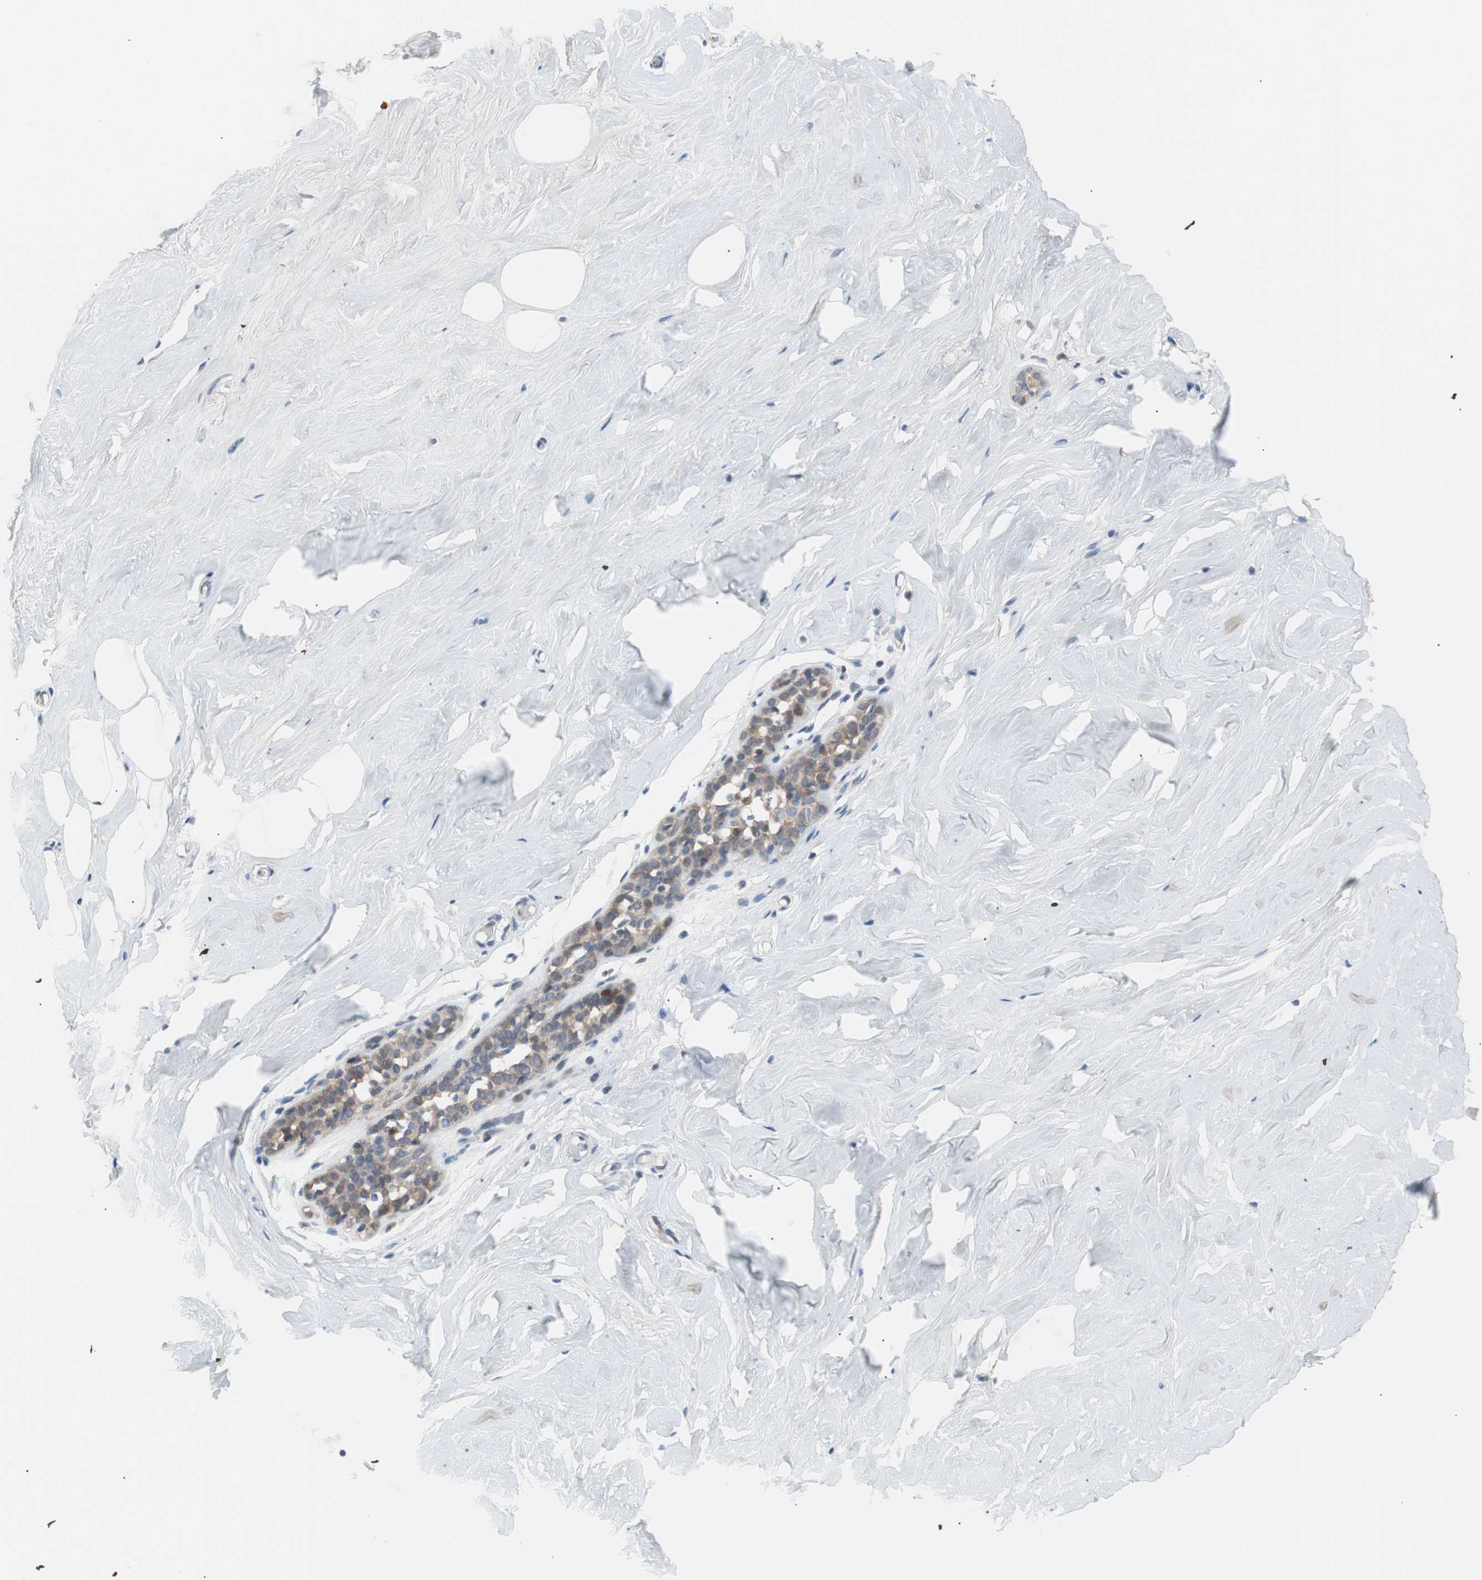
{"staining": {"intensity": "negative", "quantity": "none", "location": "none"}, "tissue": "breast", "cell_type": "Adipocytes", "image_type": "normal", "snomed": [{"axis": "morphology", "description": "Normal tissue, NOS"}, {"axis": "topography", "description": "Breast"}], "caption": "The histopathology image displays no significant expression in adipocytes of breast.", "gene": "MAP2K4", "patient": {"sex": "female", "age": 75}}